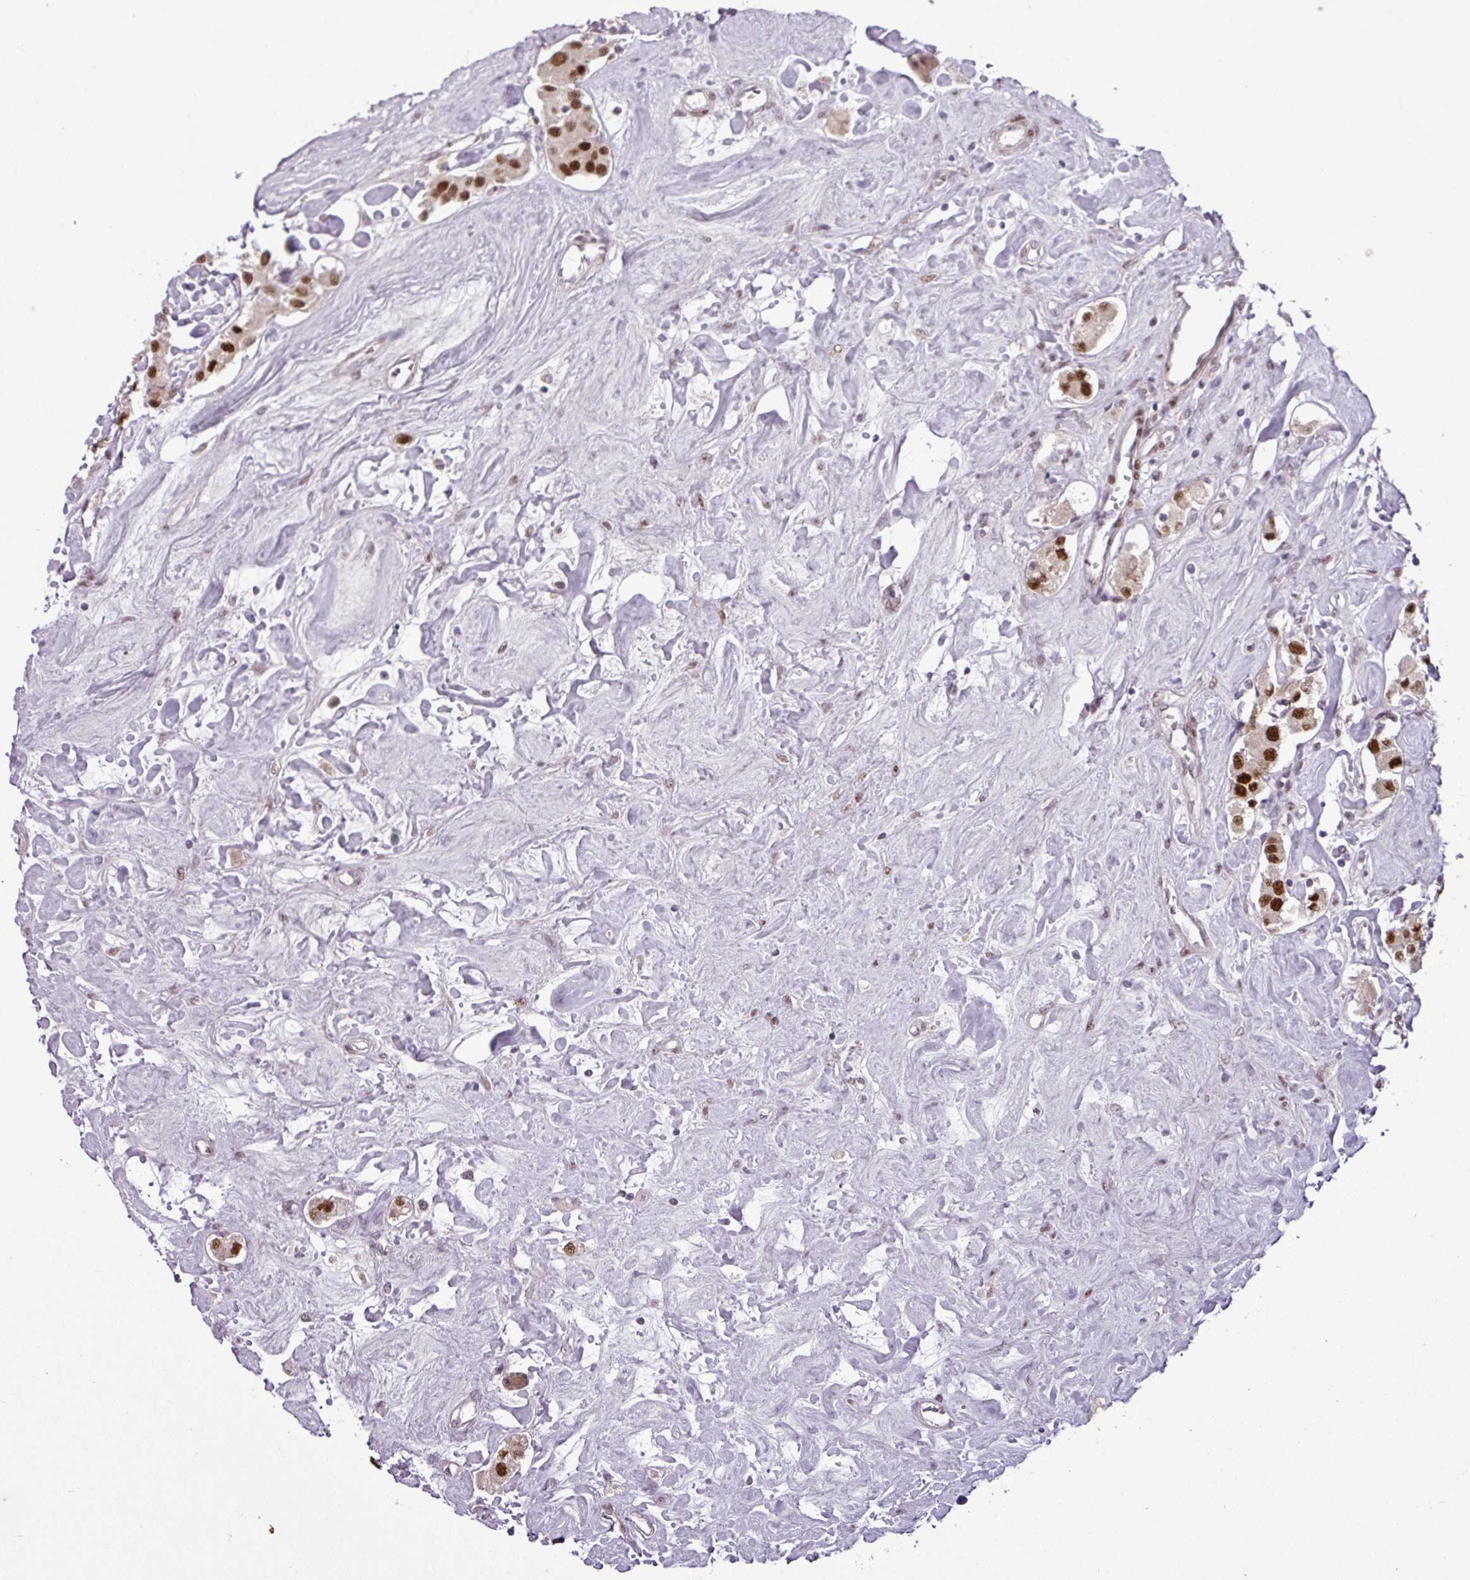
{"staining": {"intensity": "strong", "quantity": ">75%", "location": "nuclear"}, "tissue": "carcinoid", "cell_type": "Tumor cells", "image_type": "cancer", "snomed": [{"axis": "morphology", "description": "Carcinoid, malignant, NOS"}, {"axis": "topography", "description": "Pancreas"}], "caption": "A high-resolution micrograph shows immunohistochemistry staining of malignant carcinoid, which shows strong nuclear expression in about >75% of tumor cells.", "gene": "IRF2BPL", "patient": {"sex": "male", "age": 41}}